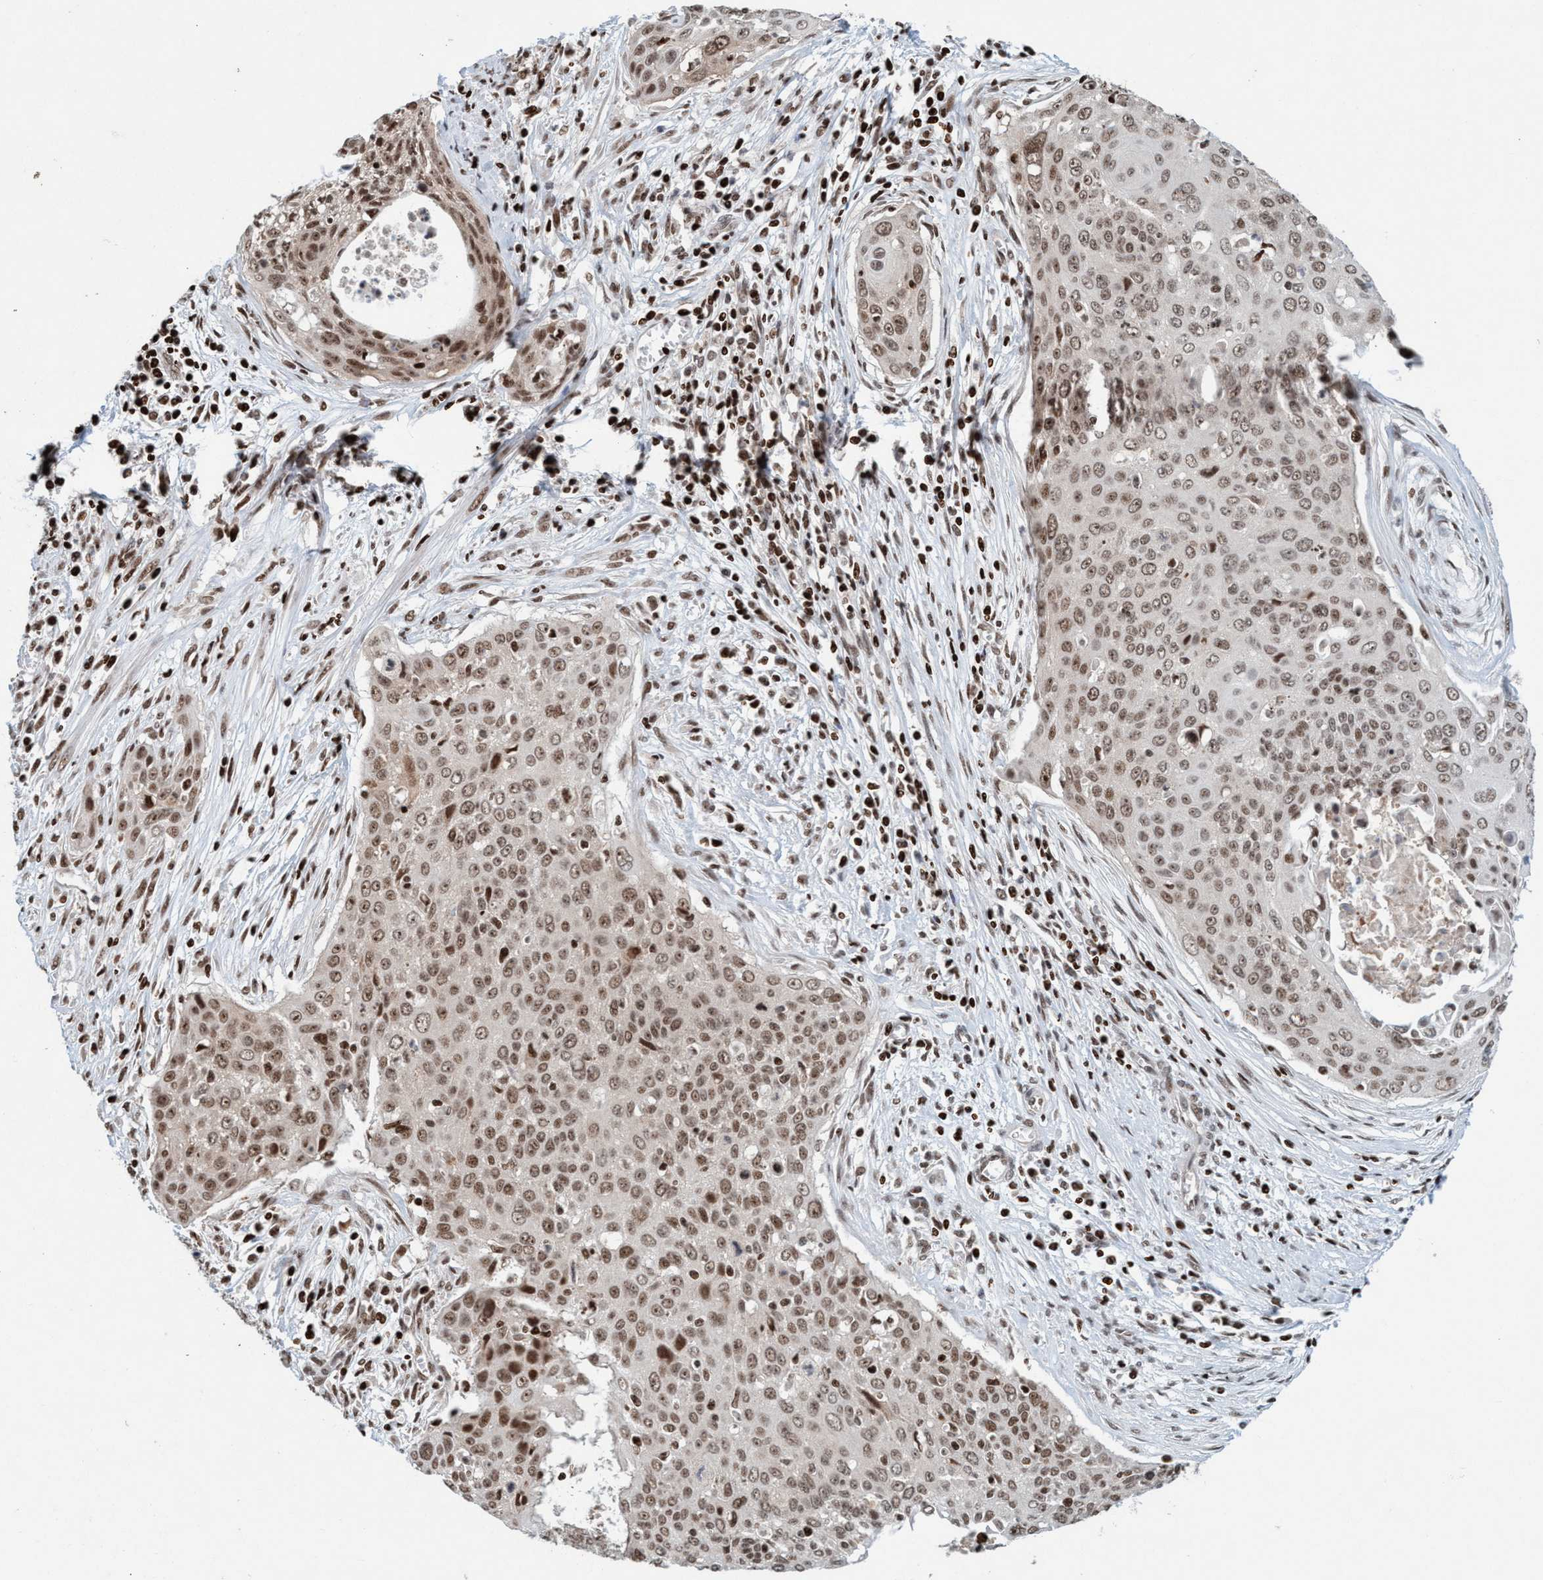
{"staining": {"intensity": "moderate", "quantity": ">75%", "location": "nuclear"}, "tissue": "cervical cancer", "cell_type": "Tumor cells", "image_type": "cancer", "snomed": [{"axis": "morphology", "description": "Squamous cell carcinoma, NOS"}, {"axis": "topography", "description": "Cervix"}], "caption": "Protein expression analysis of human cervical cancer (squamous cell carcinoma) reveals moderate nuclear positivity in about >75% of tumor cells. The staining was performed using DAB, with brown indicating positive protein expression. Nuclei are stained blue with hematoxylin.", "gene": "SMCR8", "patient": {"sex": "female", "age": 55}}